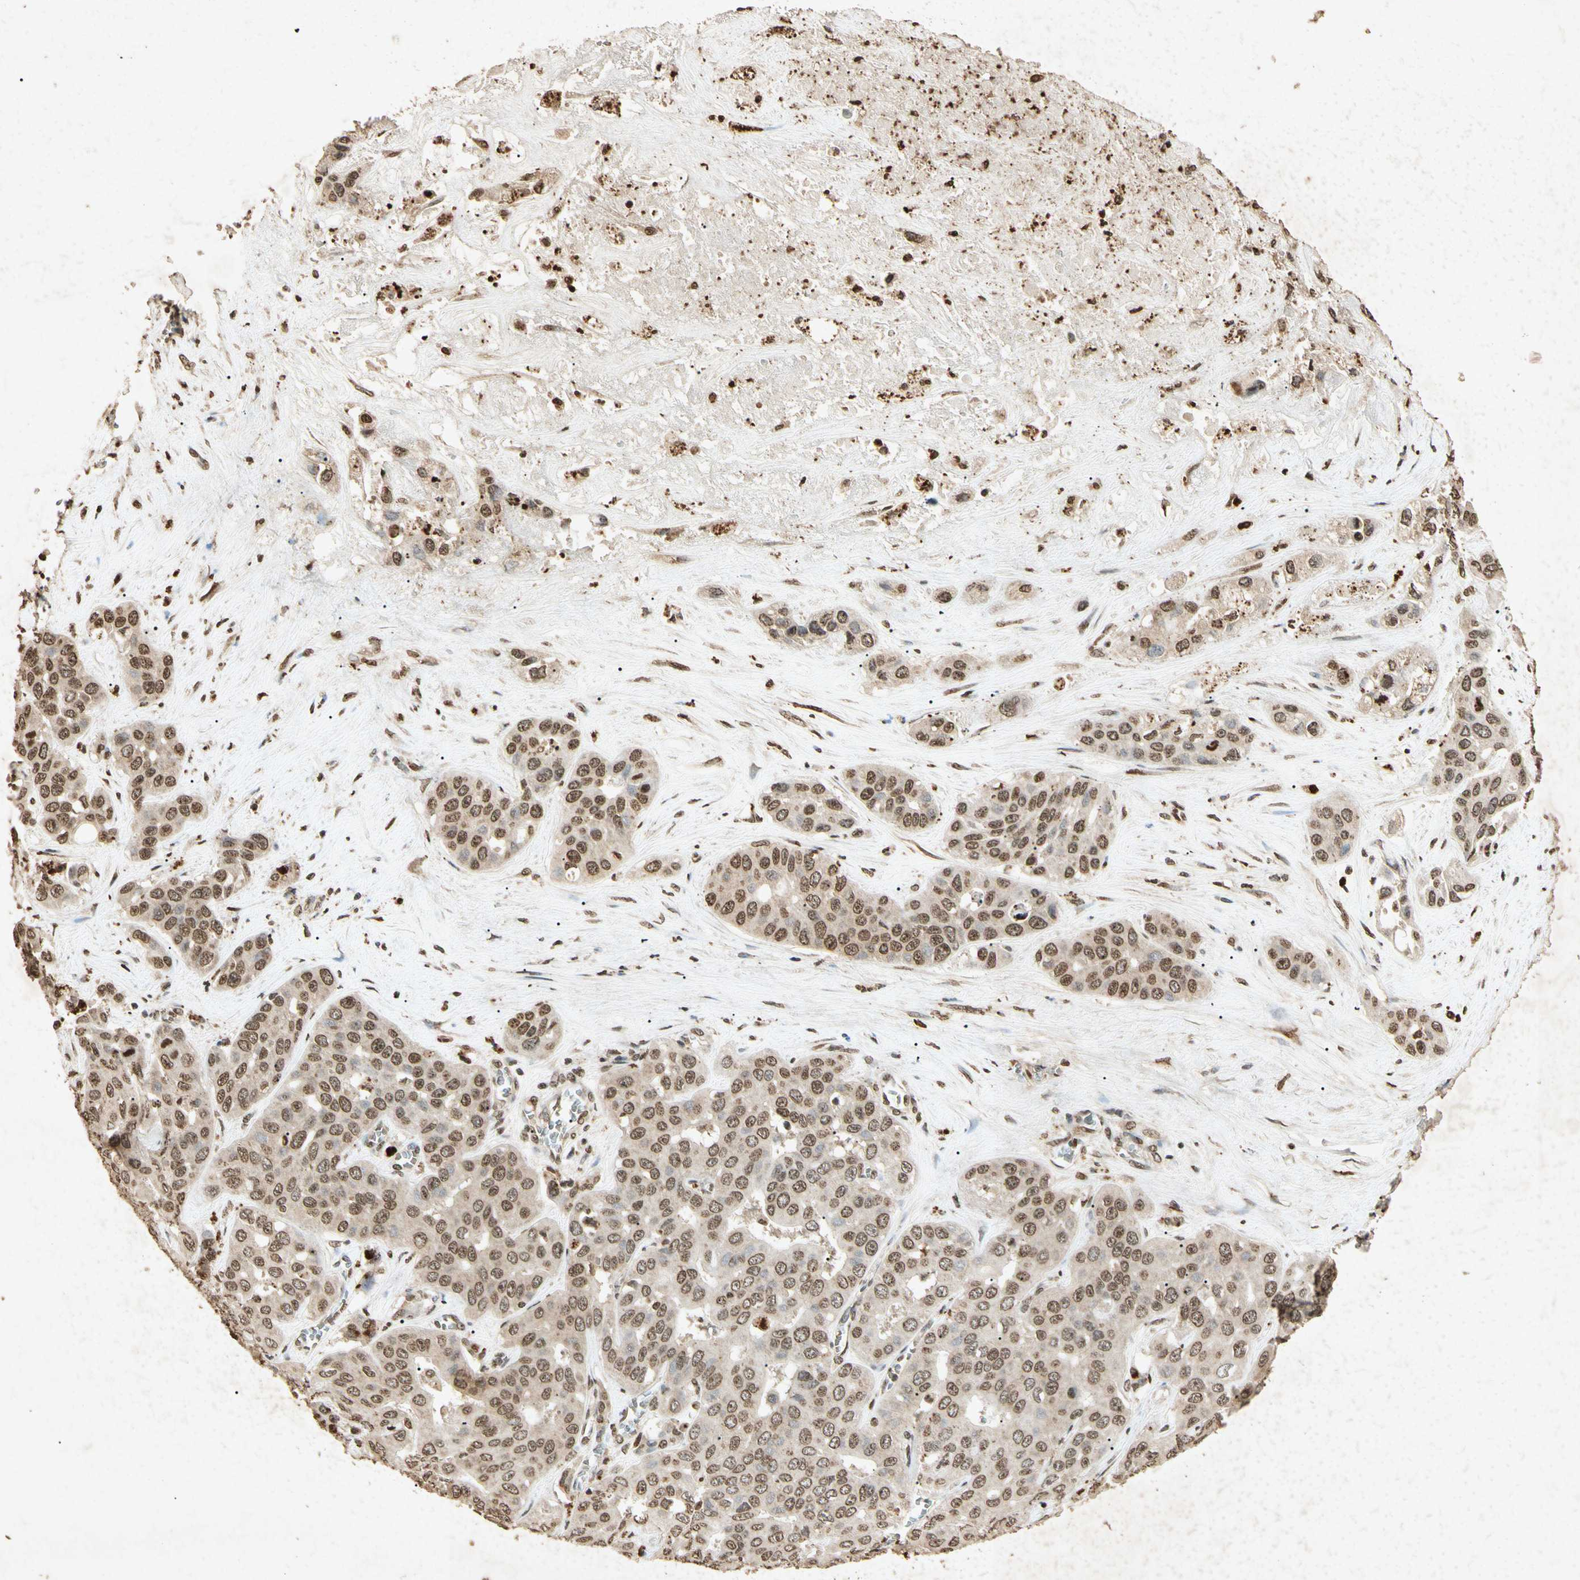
{"staining": {"intensity": "weak", "quantity": ">75%", "location": "cytoplasmic/membranous,nuclear"}, "tissue": "liver cancer", "cell_type": "Tumor cells", "image_type": "cancer", "snomed": [{"axis": "morphology", "description": "Cholangiocarcinoma"}, {"axis": "topography", "description": "Liver"}], "caption": "Immunohistochemical staining of human cholangiocarcinoma (liver) shows low levels of weak cytoplasmic/membranous and nuclear expression in about >75% of tumor cells.", "gene": "MSRB1", "patient": {"sex": "female", "age": 52}}